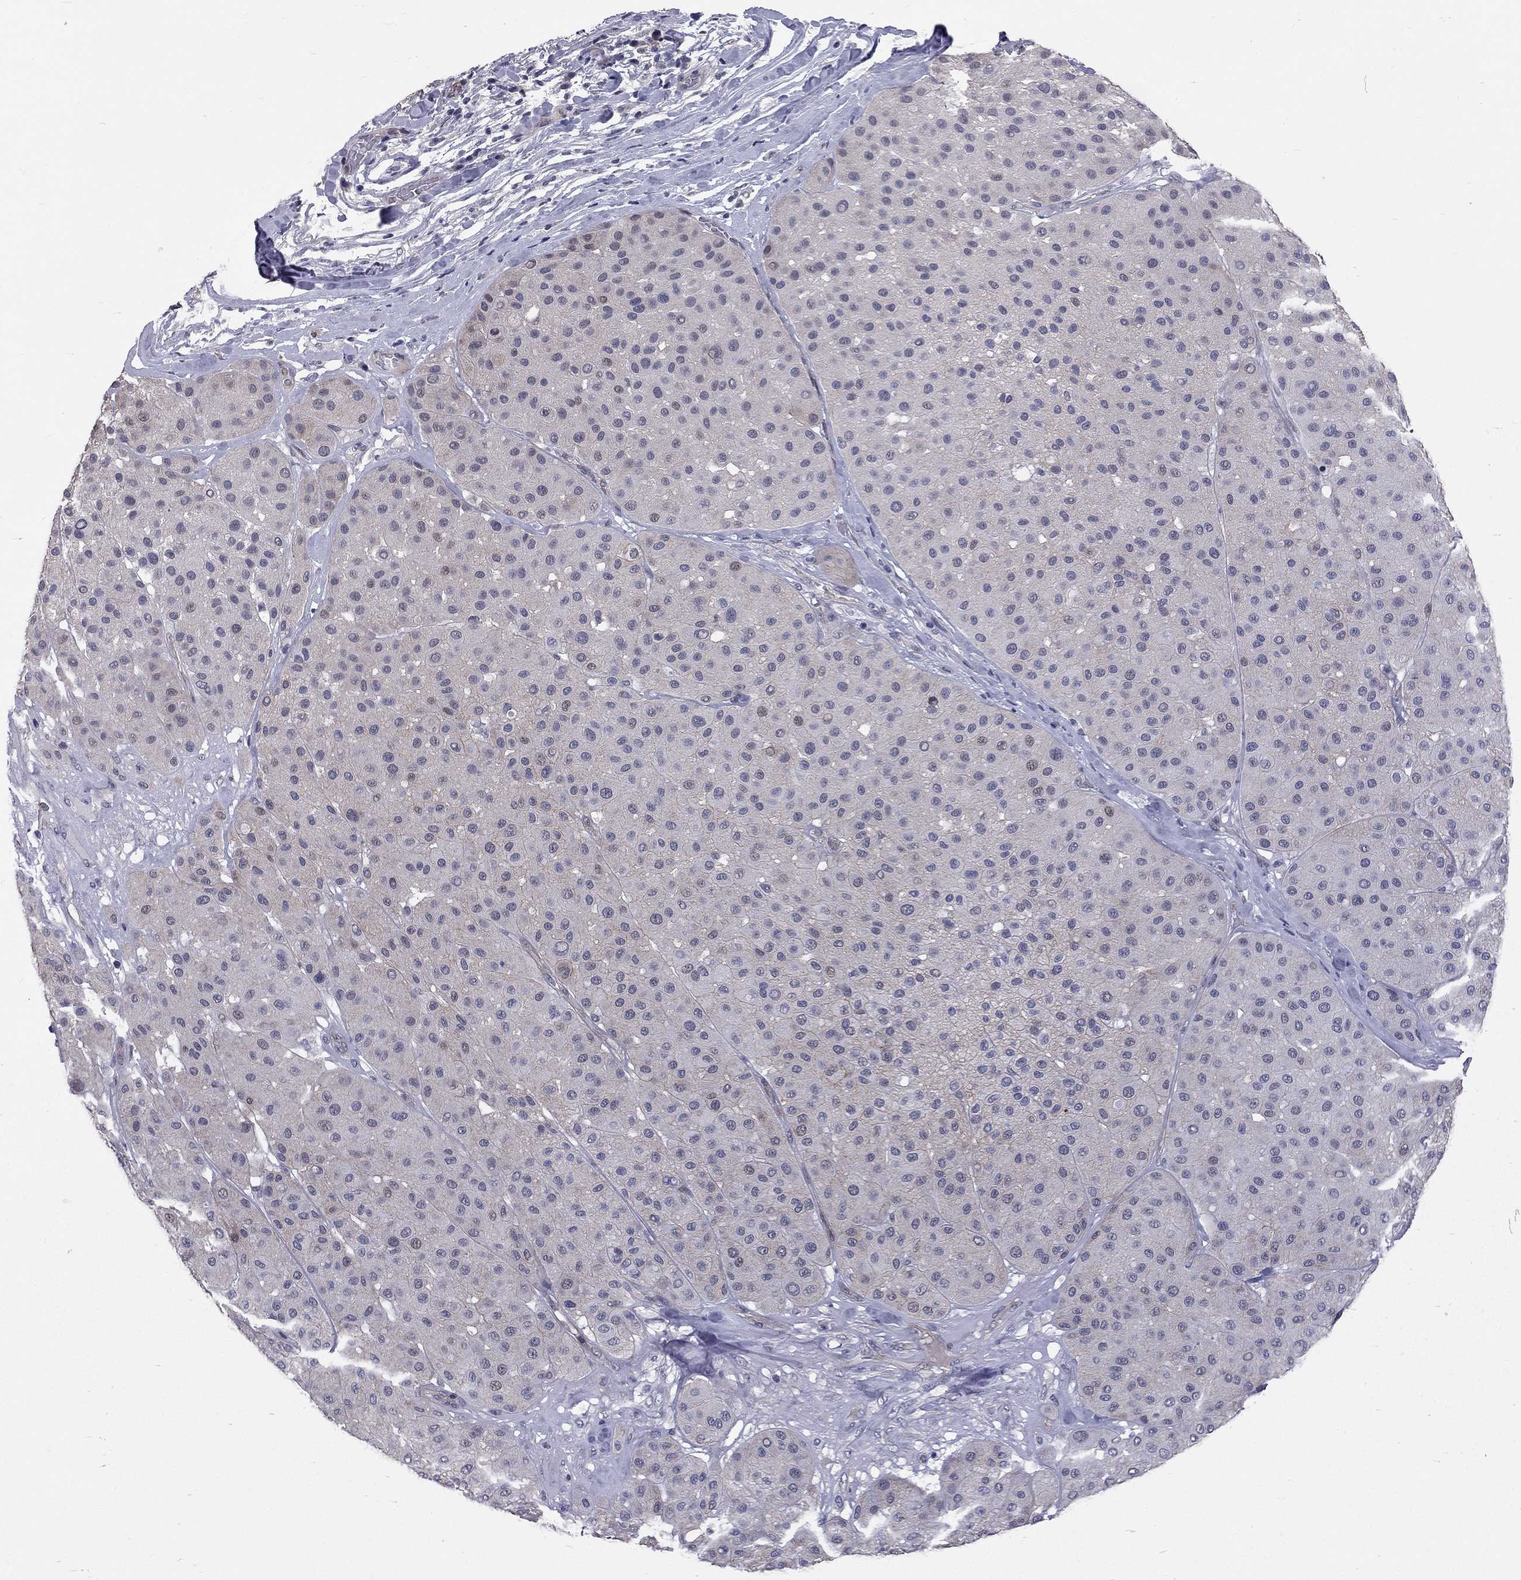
{"staining": {"intensity": "weak", "quantity": "<25%", "location": "cytoplasmic/membranous"}, "tissue": "melanoma", "cell_type": "Tumor cells", "image_type": "cancer", "snomed": [{"axis": "morphology", "description": "Malignant melanoma, Metastatic site"}, {"axis": "topography", "description": "Smooth muscle"}], "caption": "This is an immunohistochemistry (IHC) photomicrograph of human melanoma. There is no staining in tumor cells.", "gene": "GJB4", "patient": {"sex": "male", "age": 41}}